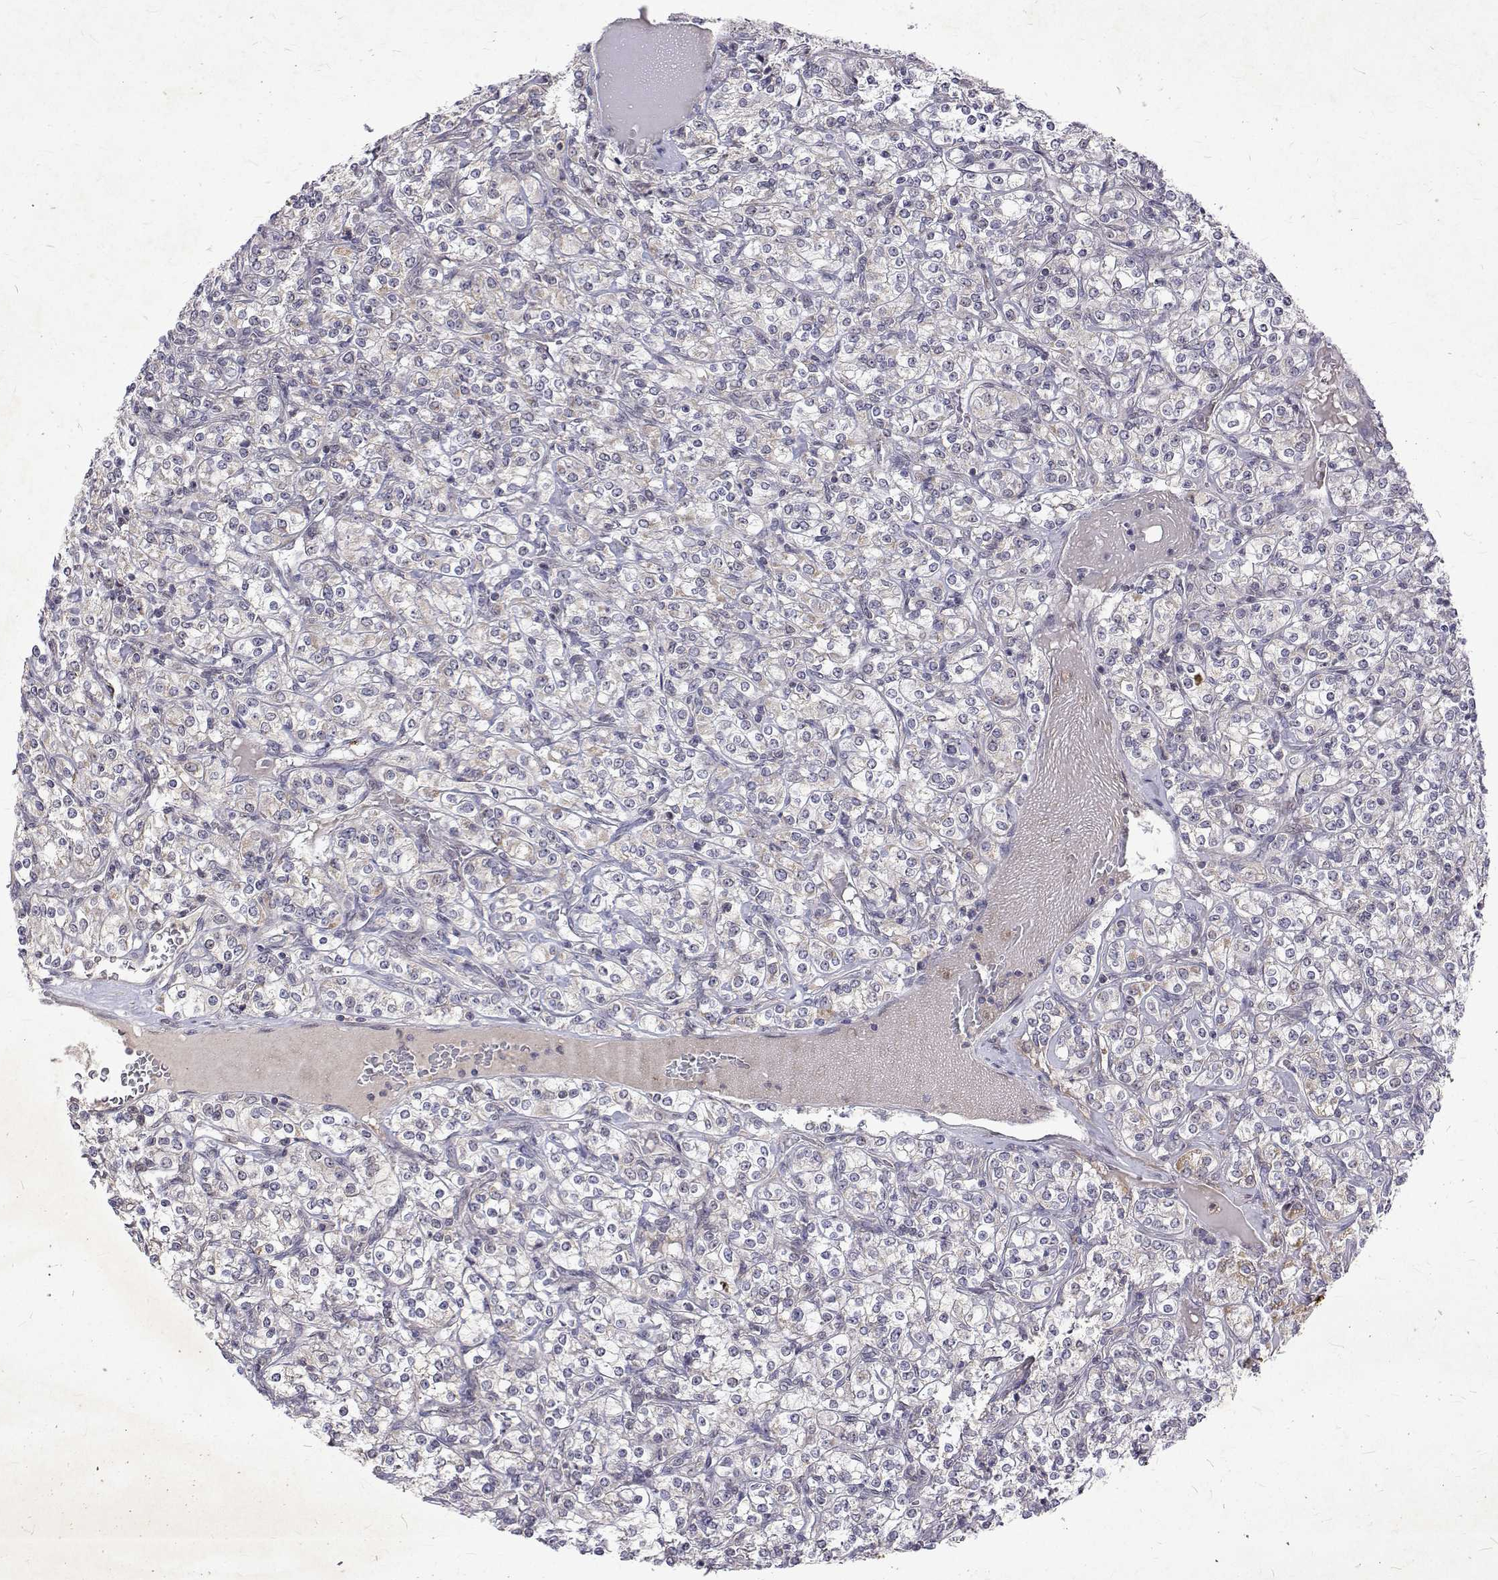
{"staining": {"intensity": "negative", "quantity": "none", "location": "none"}, "tissue": "renal cancer", "cell_type": "Tumor cells", "image_type": "cancer", "snomed": [{"axis": "morphology", "description": "Adenocarcinoma, NOS"}, {"axis": "topography", "description": "Kidney"}], "caption": "Immunohistochemical staining of human renal adenocarcinoma displays no significant expression in tumor cells.", "gene": "ALKBH8", "patient": {"sex": "male", "age": 77}}